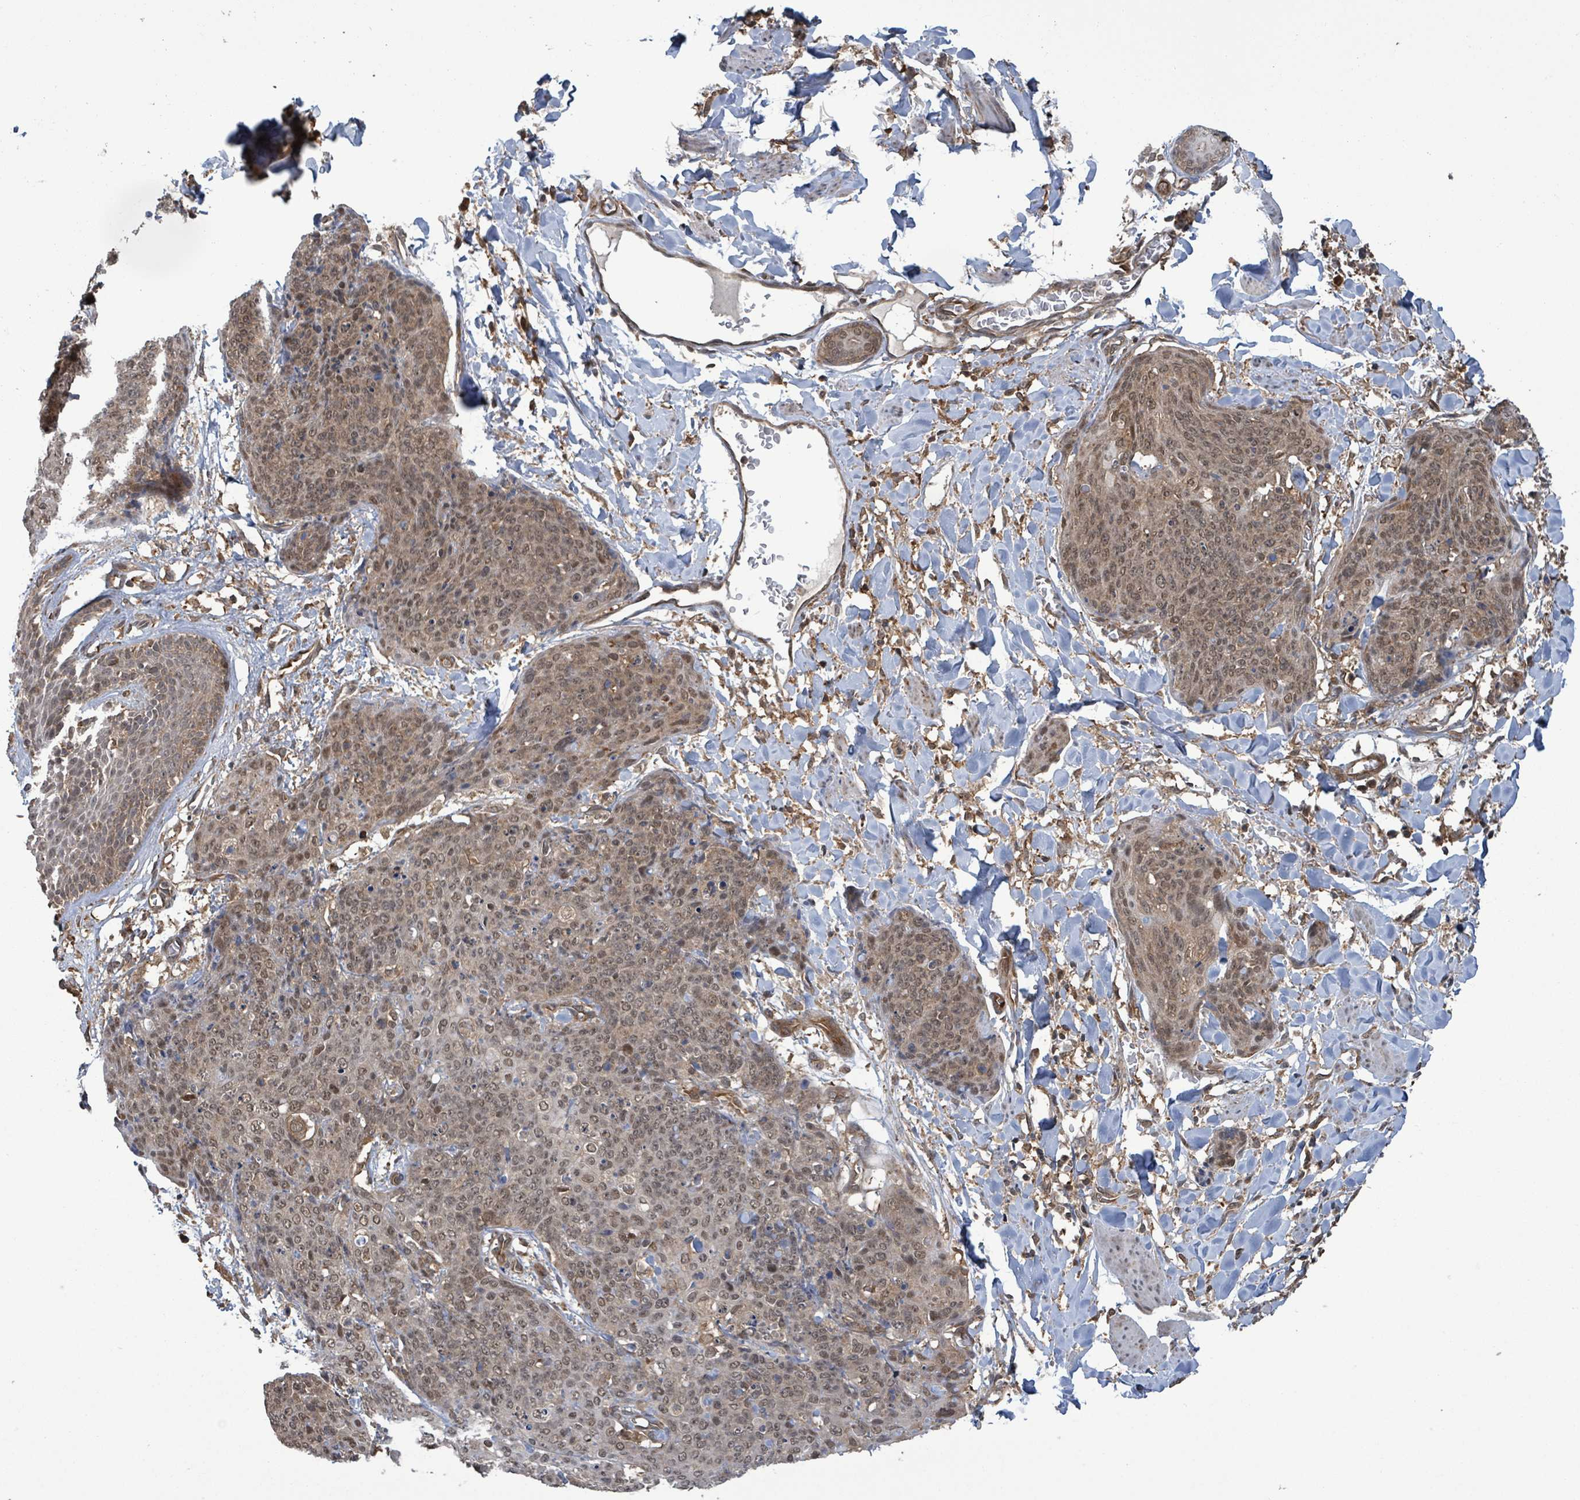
{"staining": {"intensity": "weak", "quantity": ">75%", "location": "cytoplasmic/membranous,nuclear"}, "tissue": "skin cancer", "cell_type": "Tumor cells", "image_type": "cancer", "snomed": [{"axis": "morphology", "description": "Squamous cell carcinoma, NOS"}, {"axis": "topography", "description": "Skin"}, {"axis": "topography", "description": "Vulva"}], "caption": "A low amount of weak cytoplasmic/membranous and nuclear staining is seen in about >75% of tumor cells in skin cancer (squamous cell carcinoma) tissue.", "gene": "KLC1", "patient": {"sex": "female", "age": 85}}